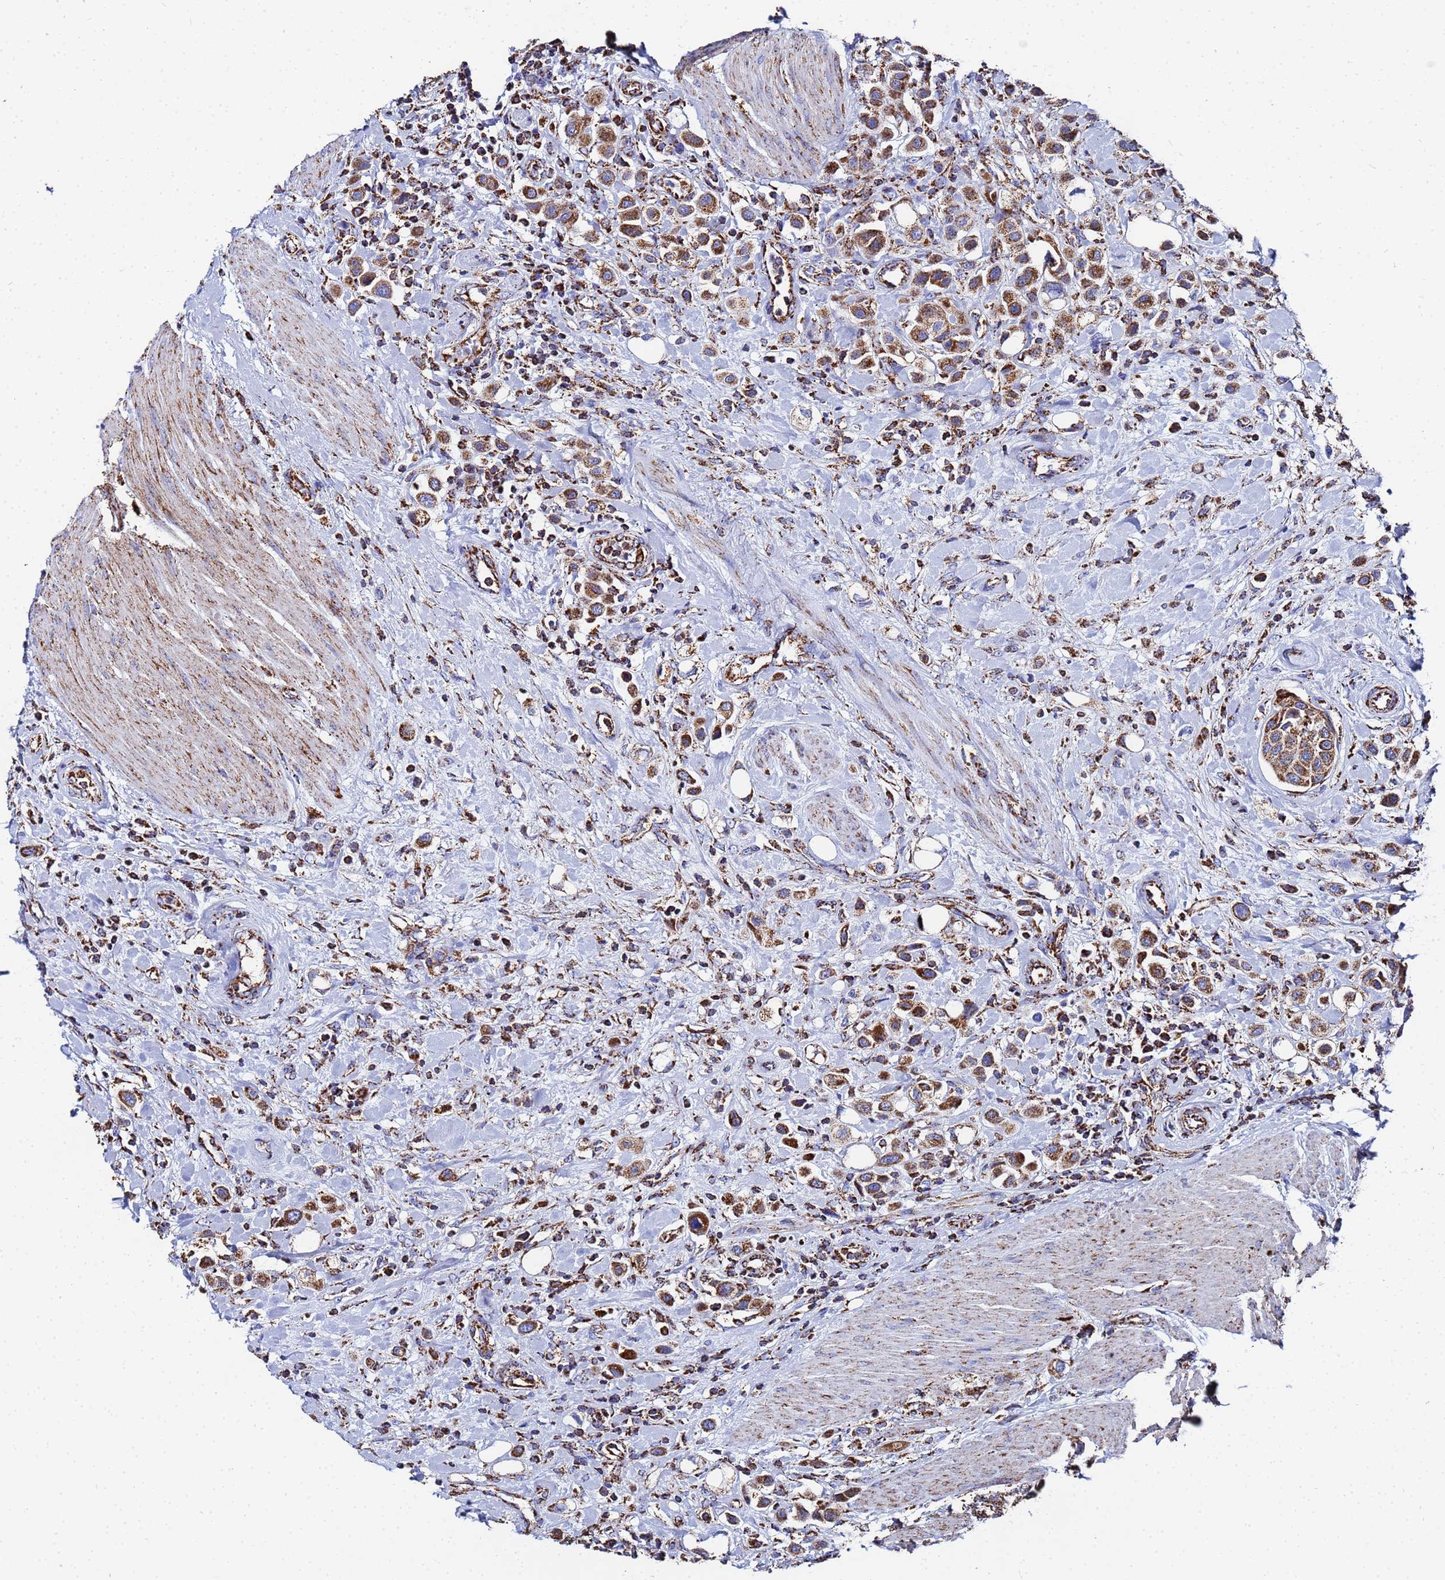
{"staining": {"intensity": "strong", "quantity": ">75%", "location": "cytoplasmic/membranous"}, "tissue": "urothelial cancer", "cell_type": "Tumor cells", "image_type": "cancer", "snomed": [{"axis": "morphology", "description": "Urothelial carcinoma, High grade"}, {"axis": "topography", "description": "Urinary bladder"}], "caption": "IHC (DAB (3,3'-diaminobenzidine)) staining of human urothelial cancer demonstrates strong cytoplasmic/membranous protein positivity in approximately >75% of tumor cells.", "gene": "GLUD1", "patient": {"sex": "male", "age": 50}}